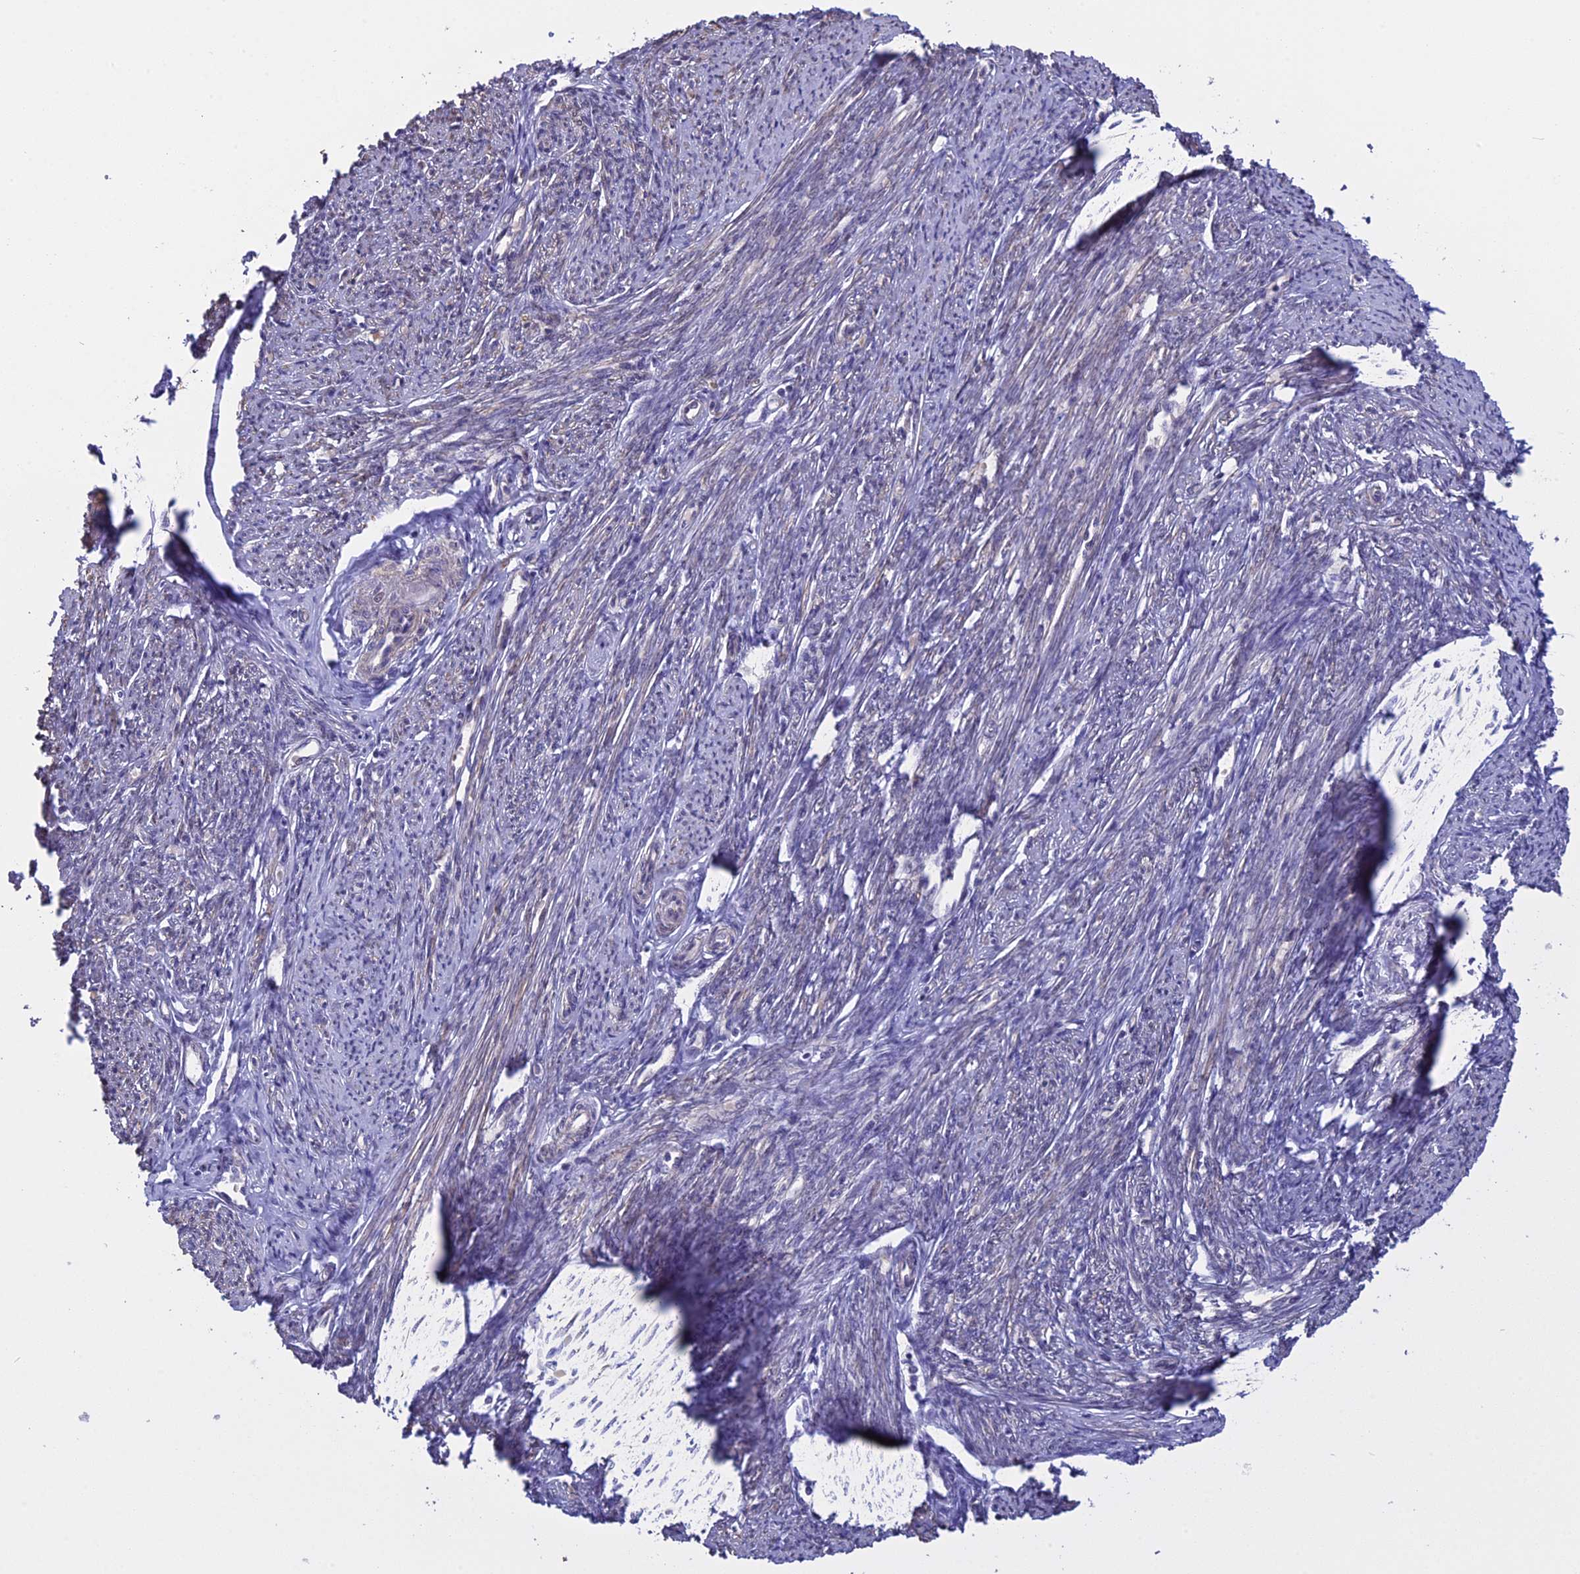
{"staining": {"intensity": "moderate", "quantity": "25%-75%", "location": "cytoplasmic/membranous"}, "tissue": "smooth muscle", "cell_type": "Smooth muscle cells", "image_type": "normal", "snomed": [{"axis": "morphology", "description": "Normal tissue, NOS"}, {"axis": "topography", "description": "Smooth muscle"}, {"axis": "topography", "description": "Uterus"}], "caption": "This micrograph reveals immunohistochemistry (IHC) staining of normal smooth muscle, with medium moderate cytoplasmic/membranous expression in about 25%-75% of smooth muscle cells.", "gene": "MGA", "patient": {"sex": "female", "age": 59}}